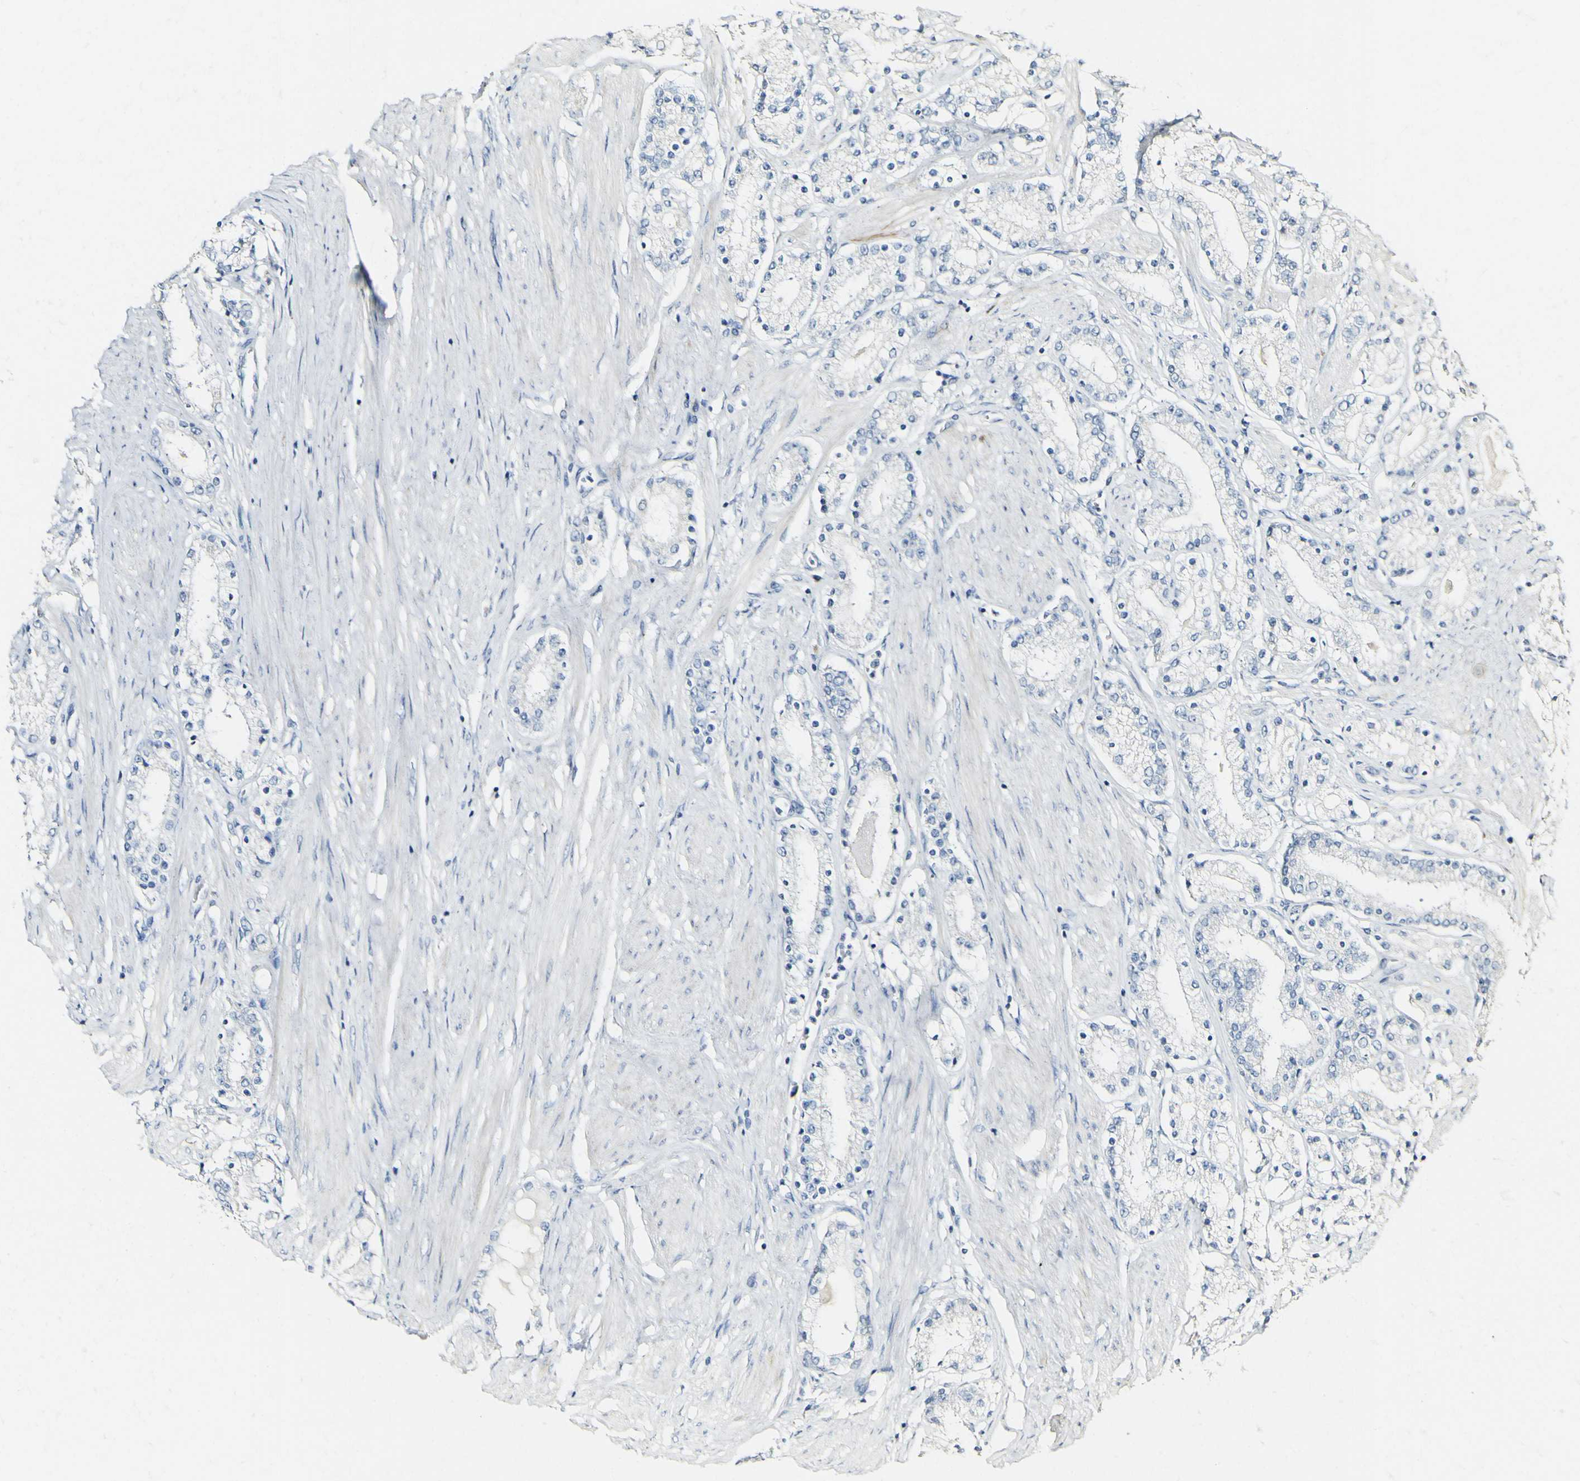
{"staining": {"intensity": "negative", "quantity": "none", "location": "none"}, "tissue": "prostate cancer", "cell_type": "Tumor cells", "image_type": "cancer", "snomed": [{"axis": "morphology", "description": "Adenocarcinoma, Low grade"}, {"axis": "topography", "description": "Prostate"}], "caption": "This is an IHC photomicrograph of human adenocarcinoma (low-grade) (prostate). There is no expression in tumor cells.", "gene": "FMO3", "patient": {"sex": "male", "age": 63}}